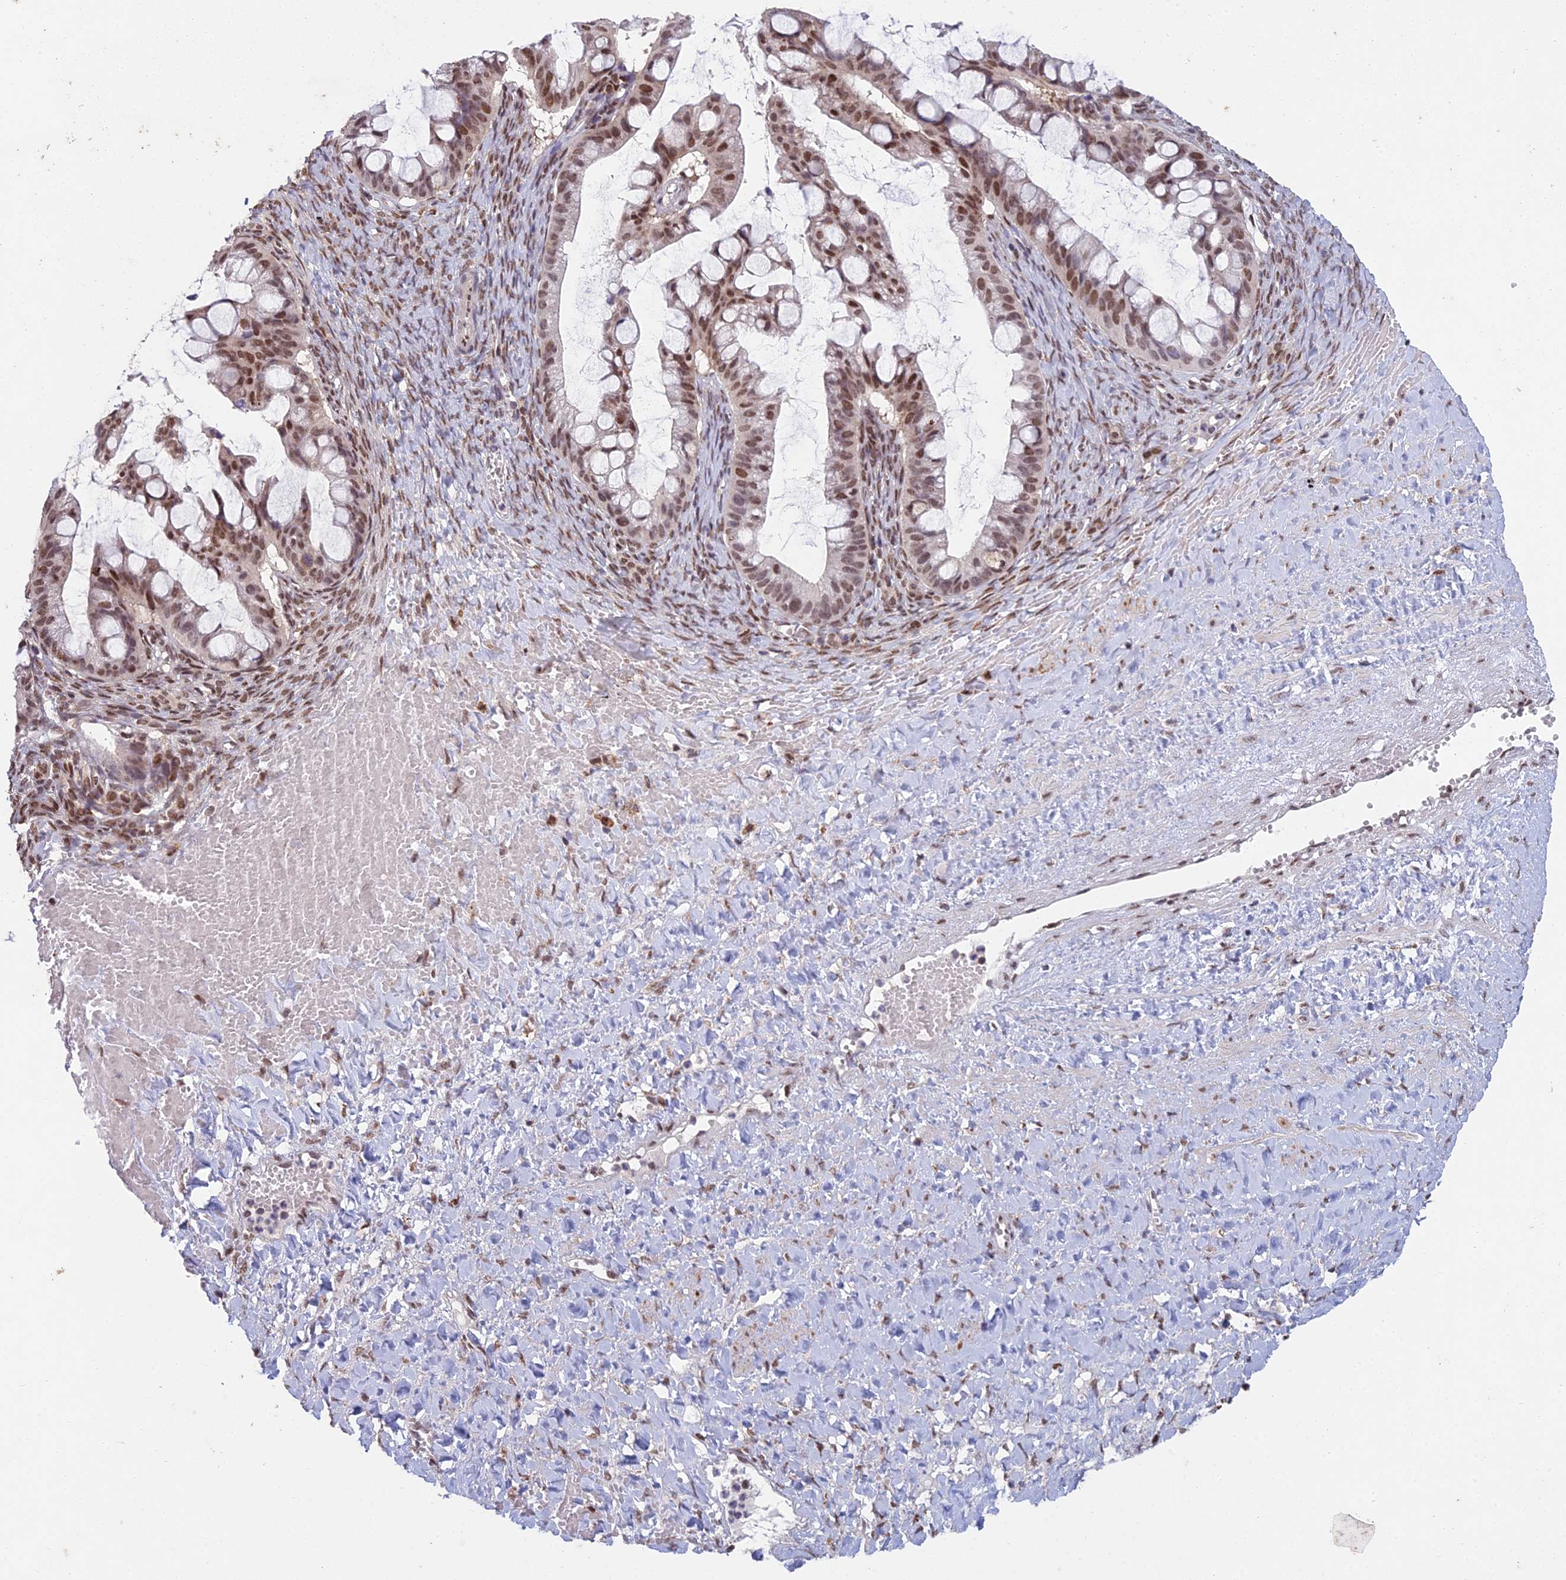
{"staining": {"intensity": "moderate", "quantity": ">75%", "location": "nuclear"}, "tissue": "ovarian cancer", "cell_type": "Tumor cells", "image_type": "cancer", "snomed": [{"axis": "morphology", "description": "Cystadenocarcinoma, mucinous, NOS"}, {"axis": "topography", "description": "Ovary"}], "caption": "Protein expression analysis of human ovarian mucinous cystadenocarcinoma reveals moderate nuclear staining in about >75% of tumor cells. (IHC, brightfield microscopy, high magnification).", "gene": "ABHD17A", "patient": {"sex": "female", "age": 73}}